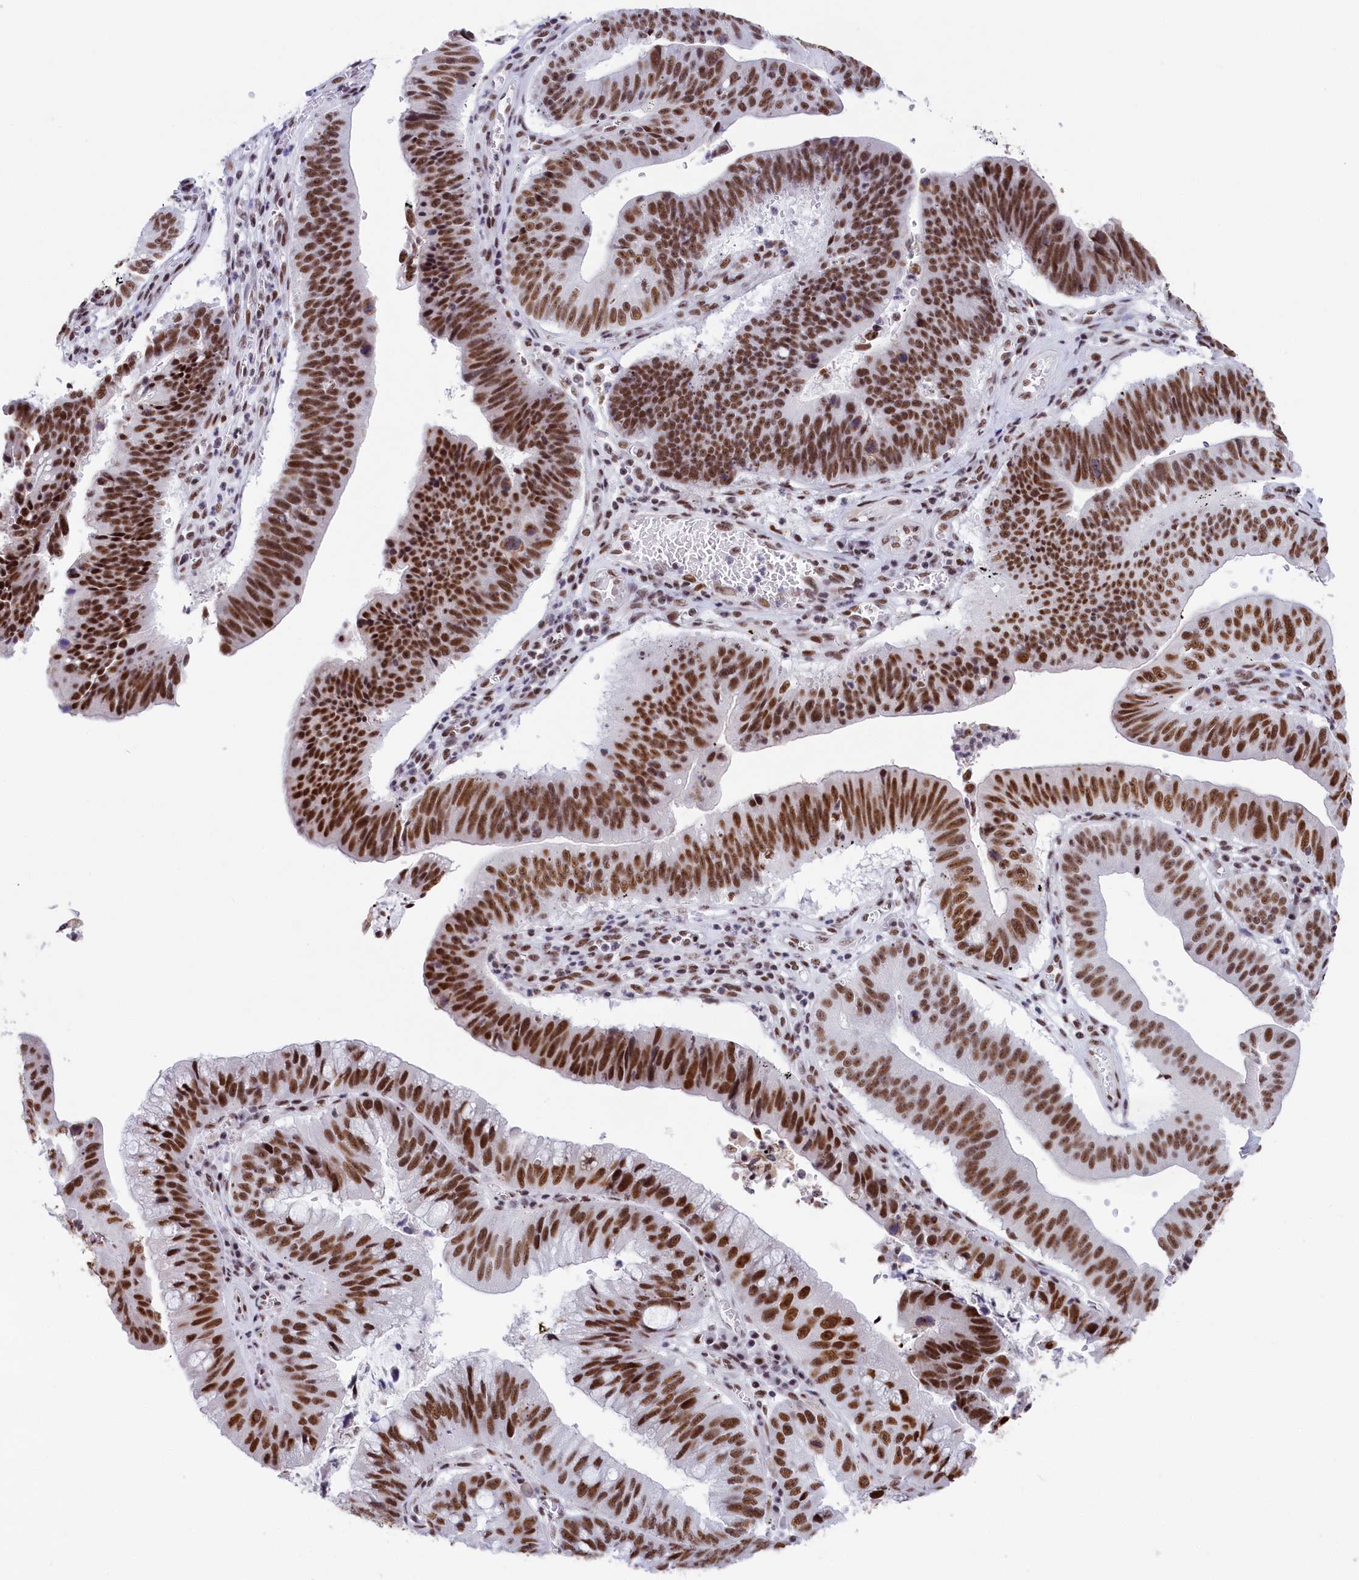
{"staining": {"intensity": "strong", "quantity": ">75%", "location": "nuclear"}, "tissue": "stomach cancer", "cell_type": "Tumor cells", "image_type": "cancer", "snomed": [{"axis": "morphology", "description": "Adenocarcinoma, NOS"}, {"axis": "topography", "description": "Stomach"}], "caption": "Protein staining shows strong nuclear staining in about >75% of tumor cells in stomach cancer.", "gene": "SNRNP70", "patient": {"sex": "male", "age": 59}}